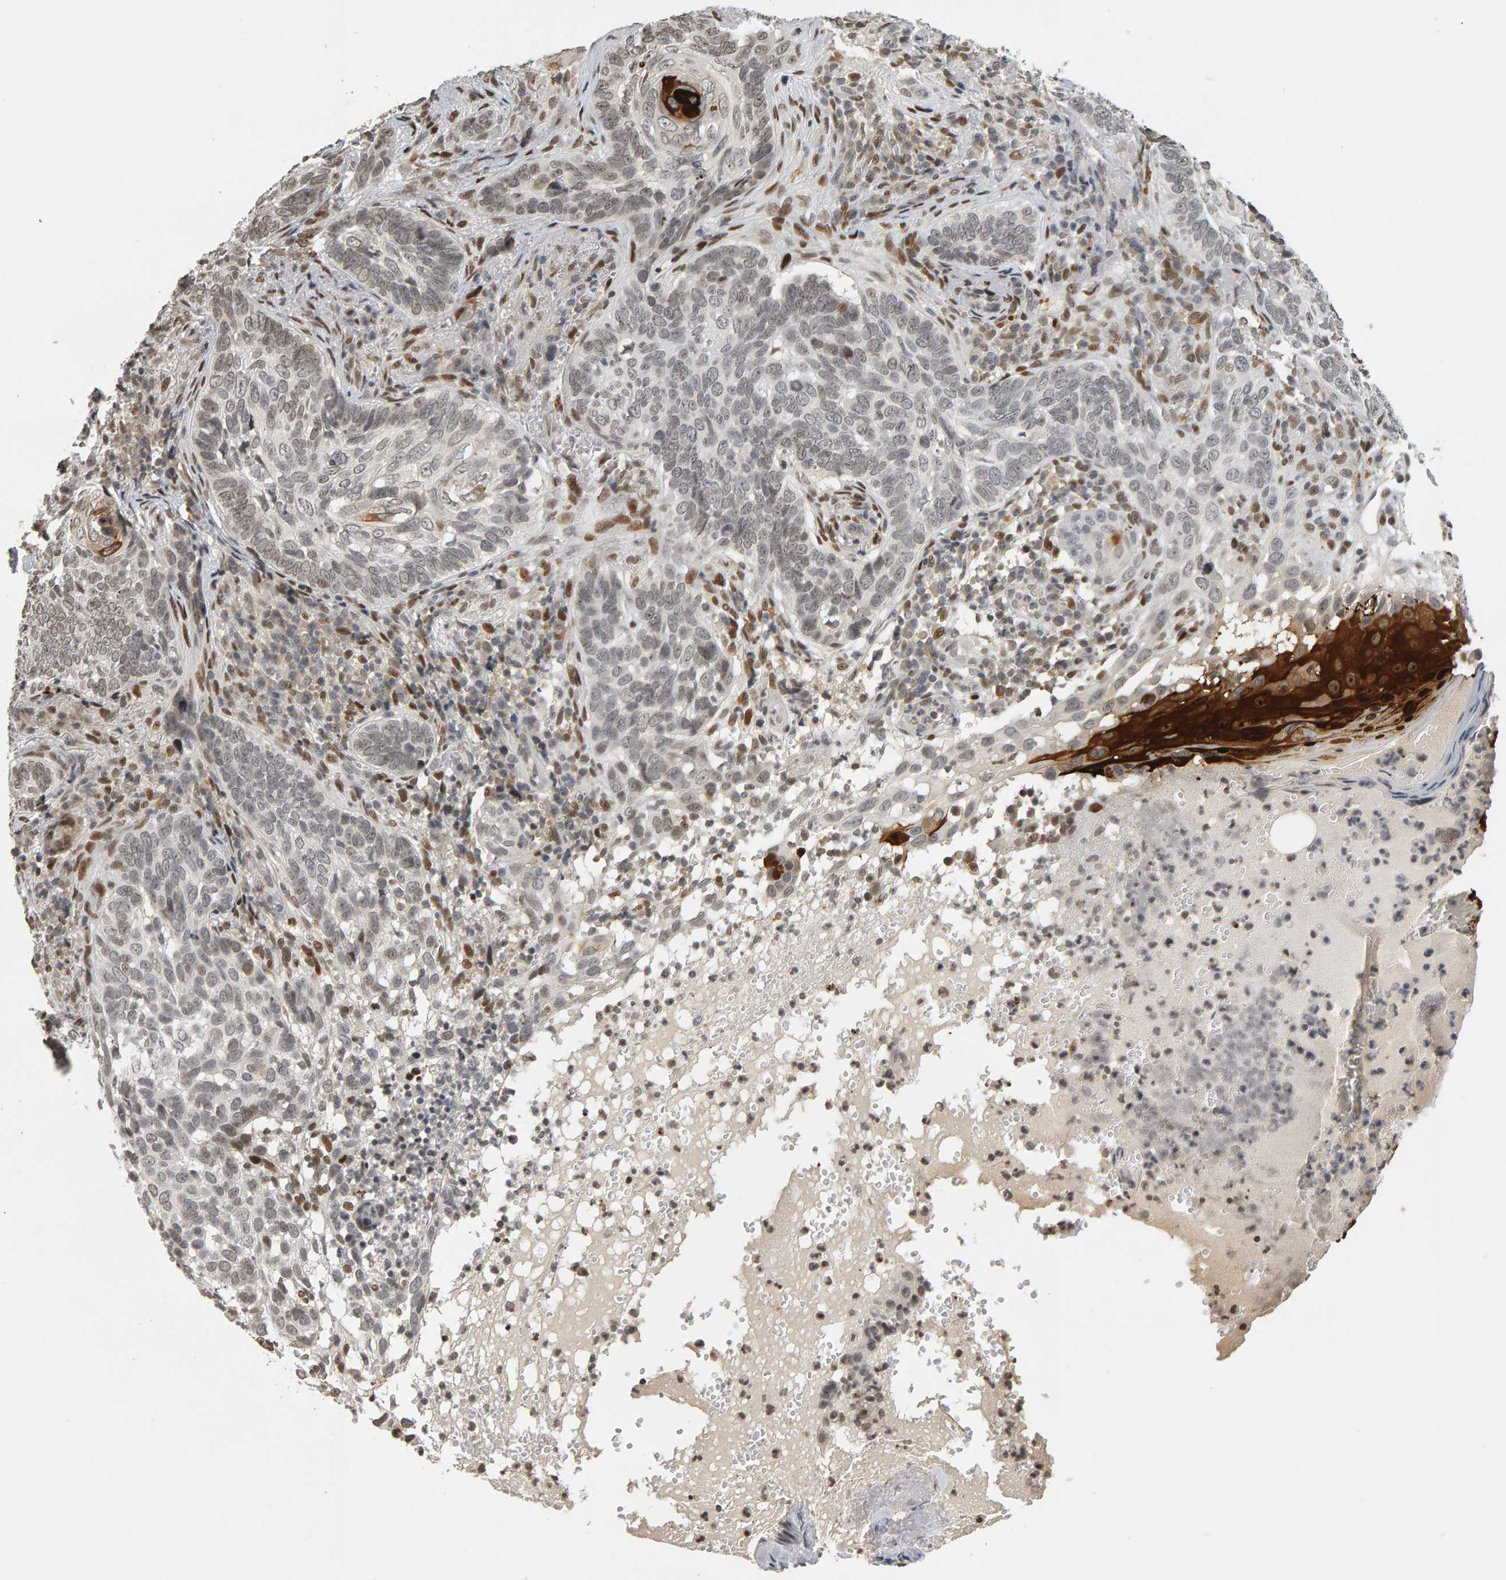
{"staining": {"intensity": "weak", "quantity": "<25%", "location": "nuclear"}, "tissue": "skin cancer", "cell_type": "Tumor cells", "image_type": "cancer", "snomed": [{"axis": "morphology", "description": "Basal cell carcinoma"}, {"axis": "topography", "description": "Skin"}], "caption": "Basal cell carcinoma (skin) was stained to show a protein in brown. There is no significant staining in tumor cells.", "gene": "TRAM1", "patient": {"sex": "female", "age": 89}}